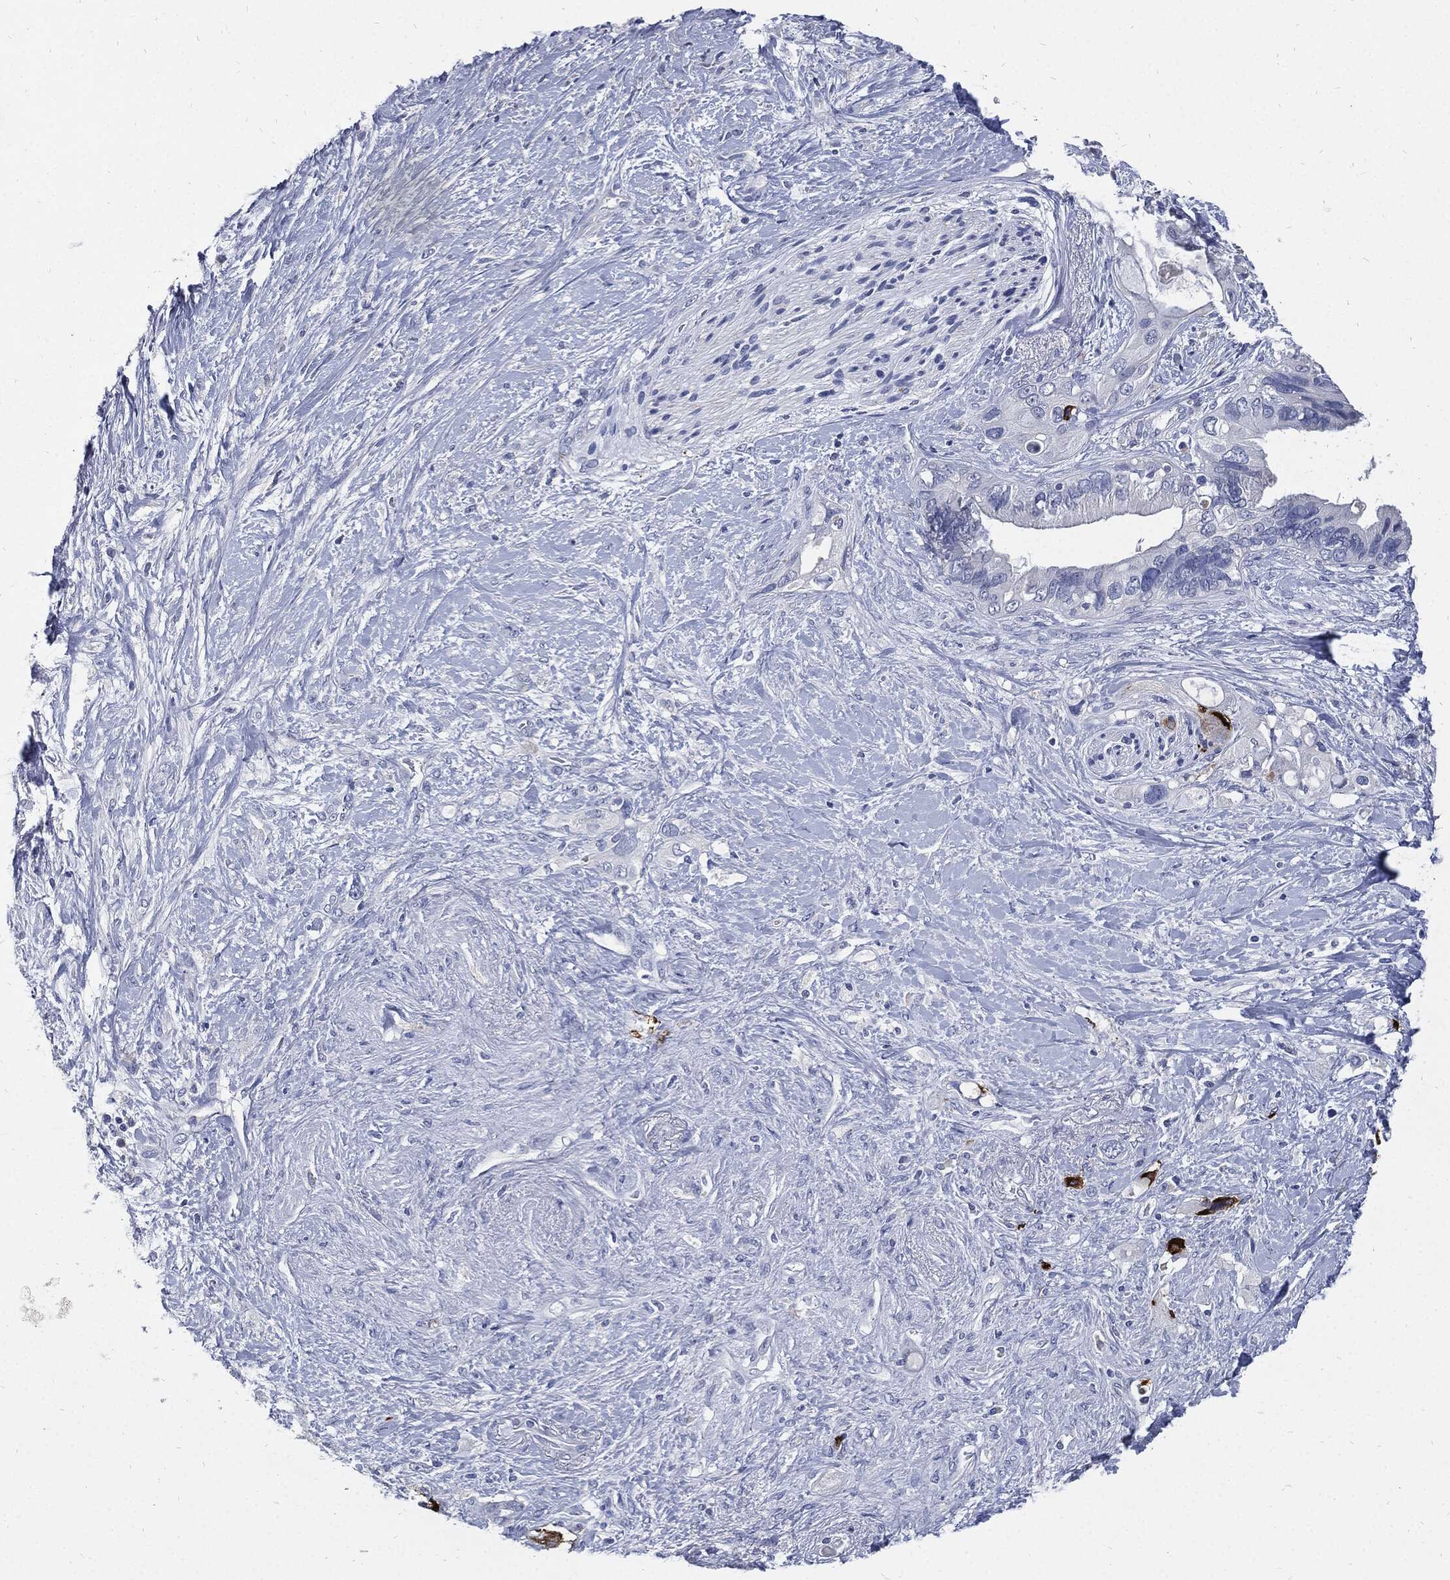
{"staining": {"intensity": "negative", "quantity": "none", "location": "none"}, "tissue": "pancreatic cancer", "cell_type": "Tumor cells", "image_type": "cancer", "snomed": [{"axis": "morphology", "description": "Adenocarcinoma, NOS"}, {"axis": "topography", "description": "Pancreas"}], "caption": "Protein analysis of pancreatic cancer reveals no significant staining in tumor cells.", "gene": "CPE", "patient": {"sex": "female", "age": 56}}